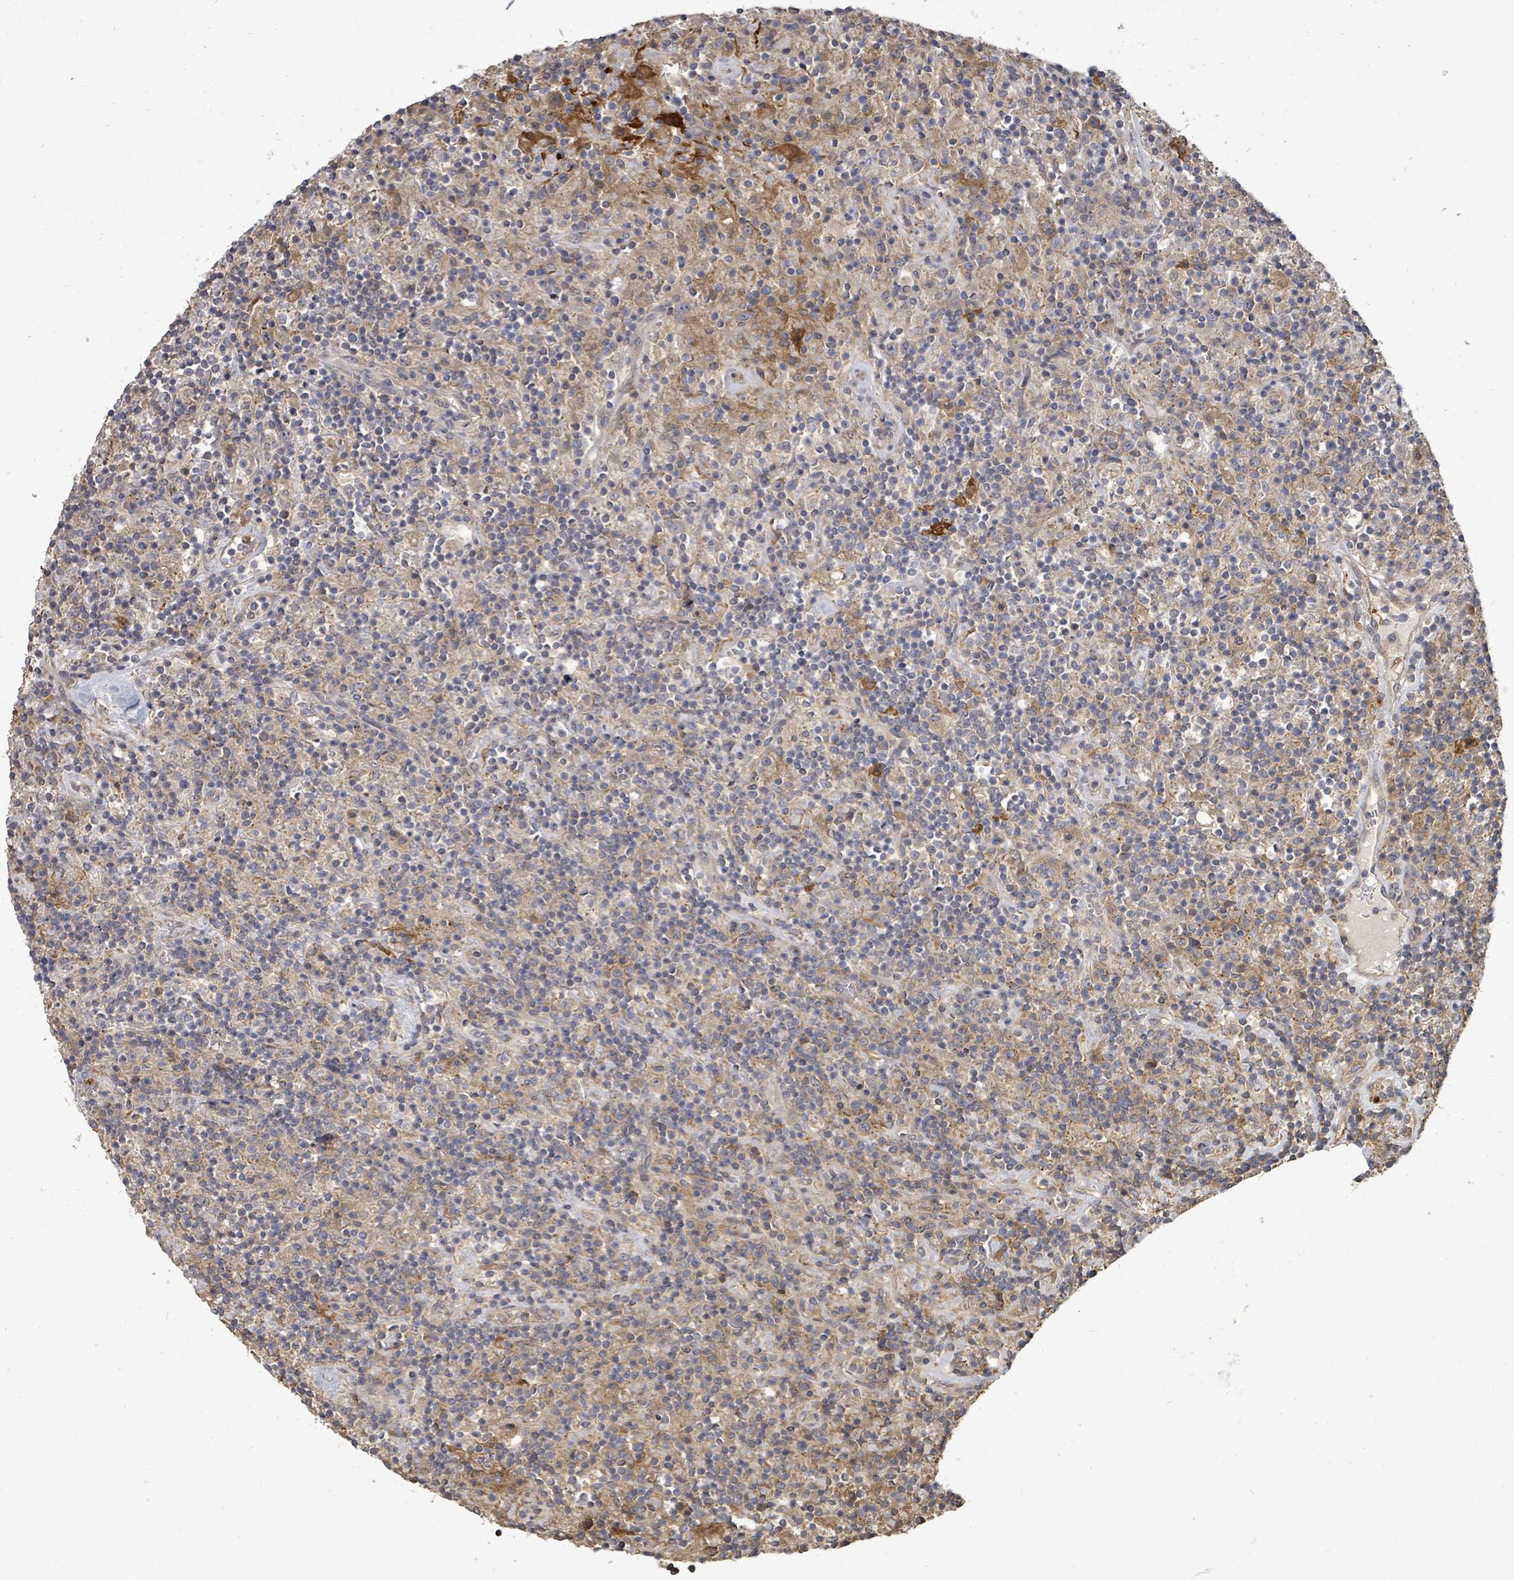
{"staining": {"intensity": "moderate", "quantity": "<25%", "location": "cytoplasmic/membranous"}, "tissue": "lymphoma", "cell_type": "Tumor cells", "image_type": "cancer", "snomed": [{"axis": "morphology", "description": "Hodgkin's disease, NOS"}, {"axis": "topography", "description": "Lymph node"}], "caption": "Protein analysis of lymphoma tissue demonstrates moderate cytoplasmic/membranous expression in about <25% of tumor cells. (DAB IHC with brightfield microscopy, high magnification).", "gene": "EIF3C", "patient": {"sex": "male", "age": 70}}